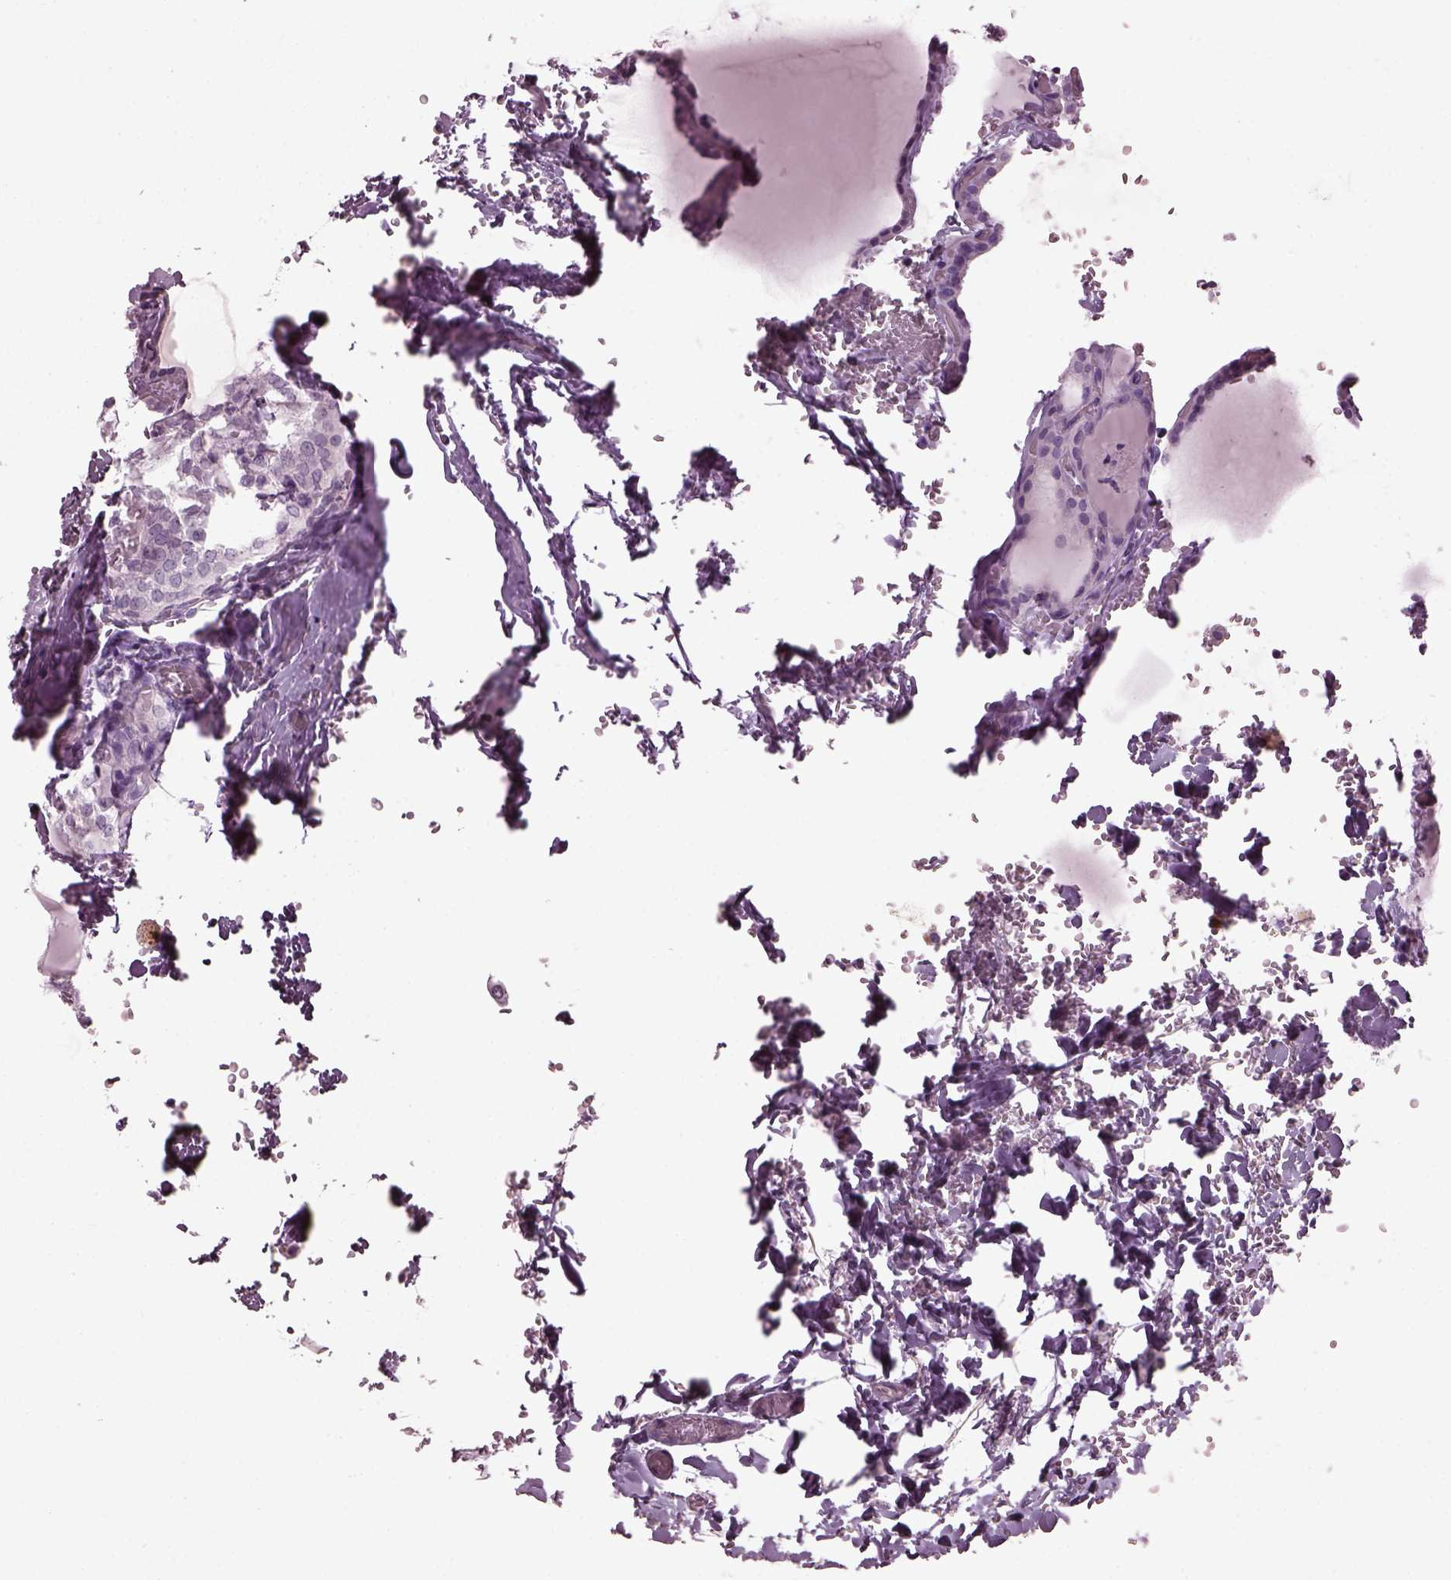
{"staining": {"intensity": "negative", "quantity": "none", "location": "none"}, "tissue": "thyroid cancer", "cell_type": "Tumor cells", "image_type": "cancer", "snomed": [{"axis": "morphology", "description": "Papillary adenocarcinoma, NOS"}, {"axis": "topography", "description": "Thyroid gland"}], "caption": "Histopathology image shows no protein expression in tumor cells of thyroid cancer tissue.", "gene": "PDC", "patient": {"sex": "male", "age": 20}}